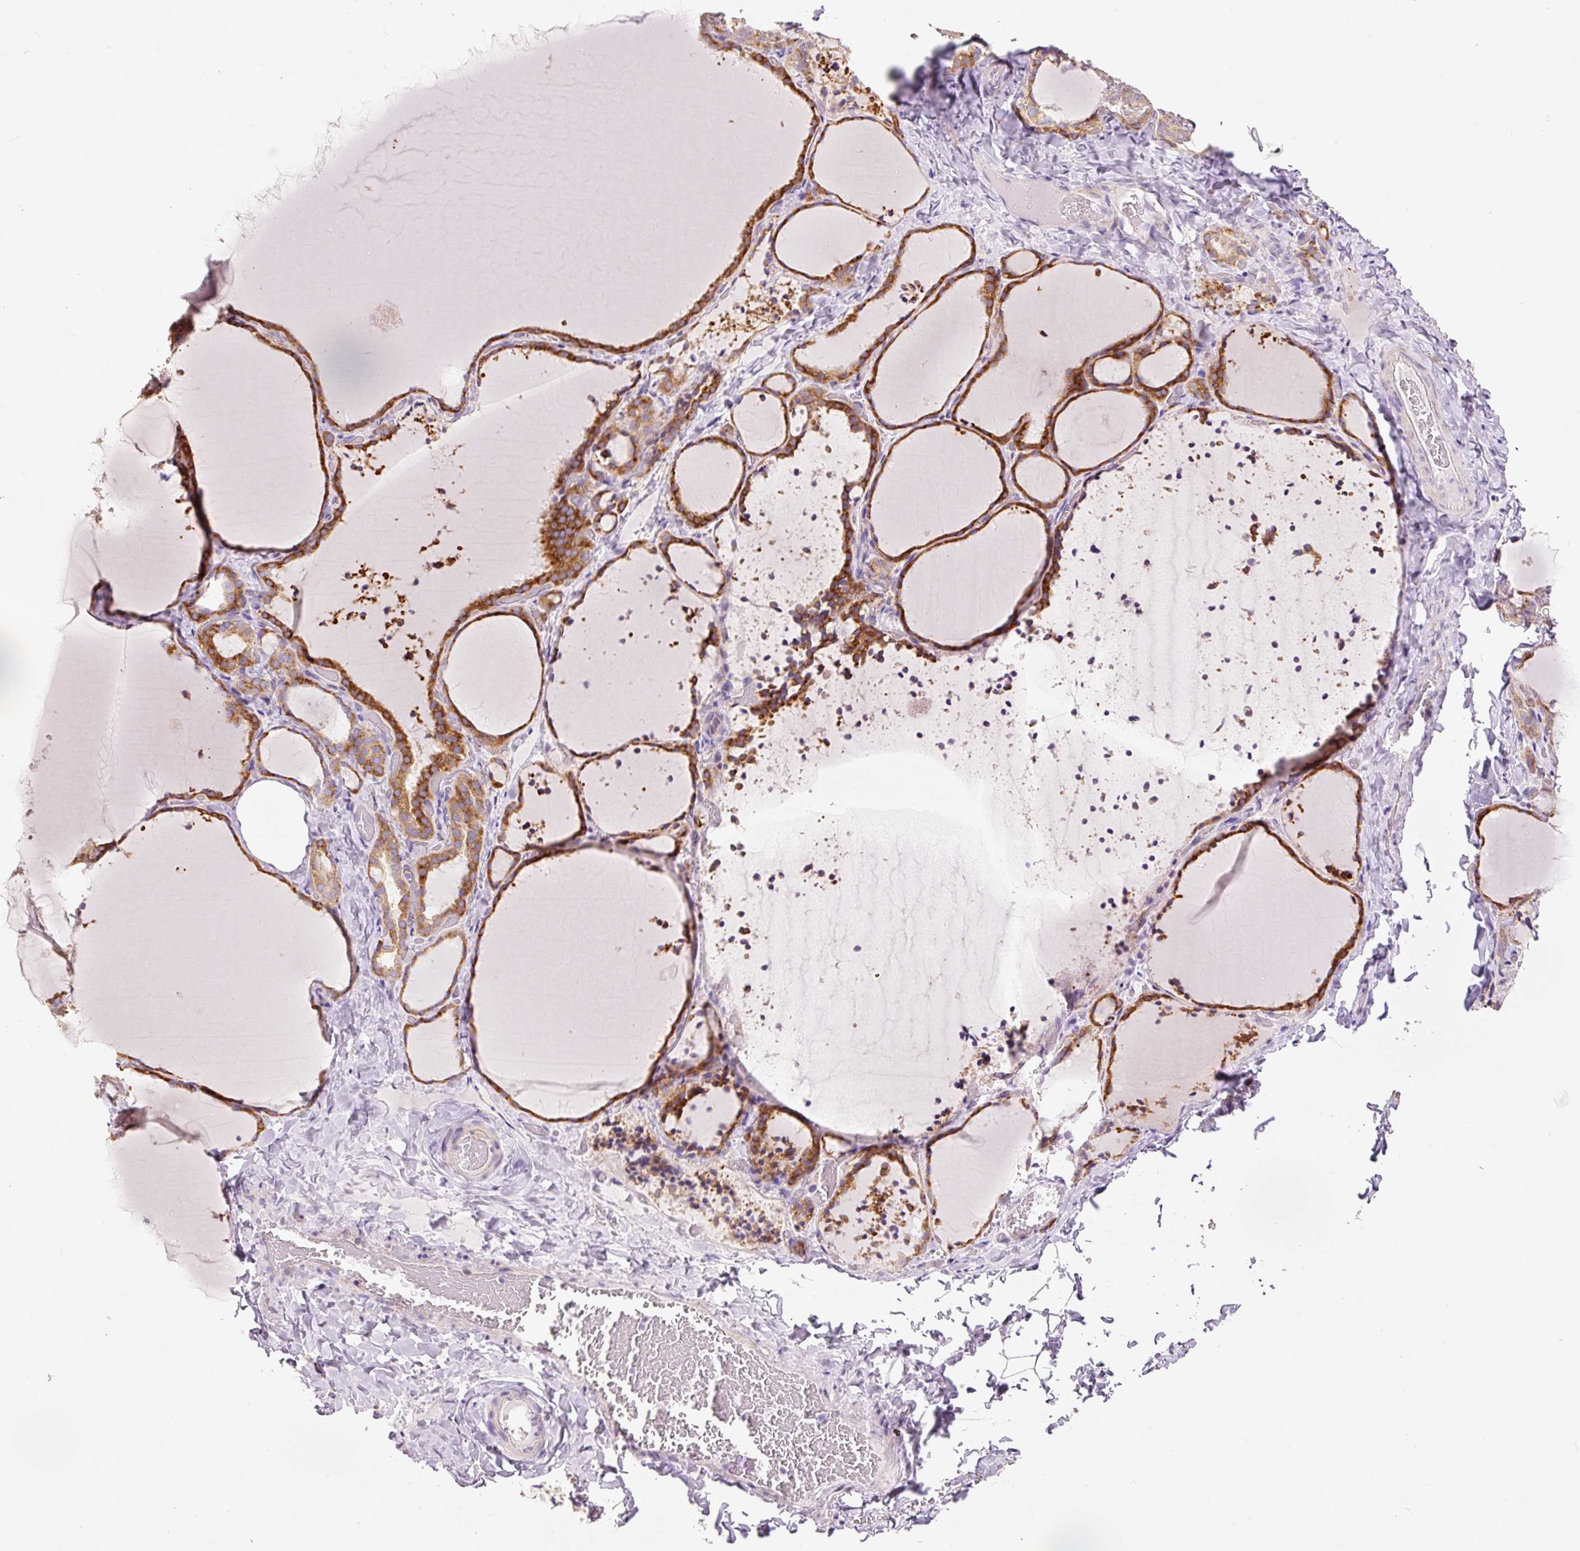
{"staining": {"intensity": "strong", "quantity": "25%-75%", "location": "cytoplasmic/membranous"}, "tissue": "thyroid gland", "cell_type": "Glandular cells", "image_type": "normal", "snomed": [{"axis": "morphology", "description": "Normal tissue, NOS"}, {"axis": "topography", "description": "Thyroid gland"}], "caption": "Immunohistochemistry (IHC) staining of normal thyroid gland, which shows high levels of strong cytoplasmic/membranous staining in about 25%-75% of glandular cells indicating strong cytoplasmic/membranous protein positivity. The staining was performed using DAB (brown) for protein detection and nuclei were counterstained in hematoxylin (blue).", "gene": "HAX1", "patient": {"sex": "female", "age": 22}}